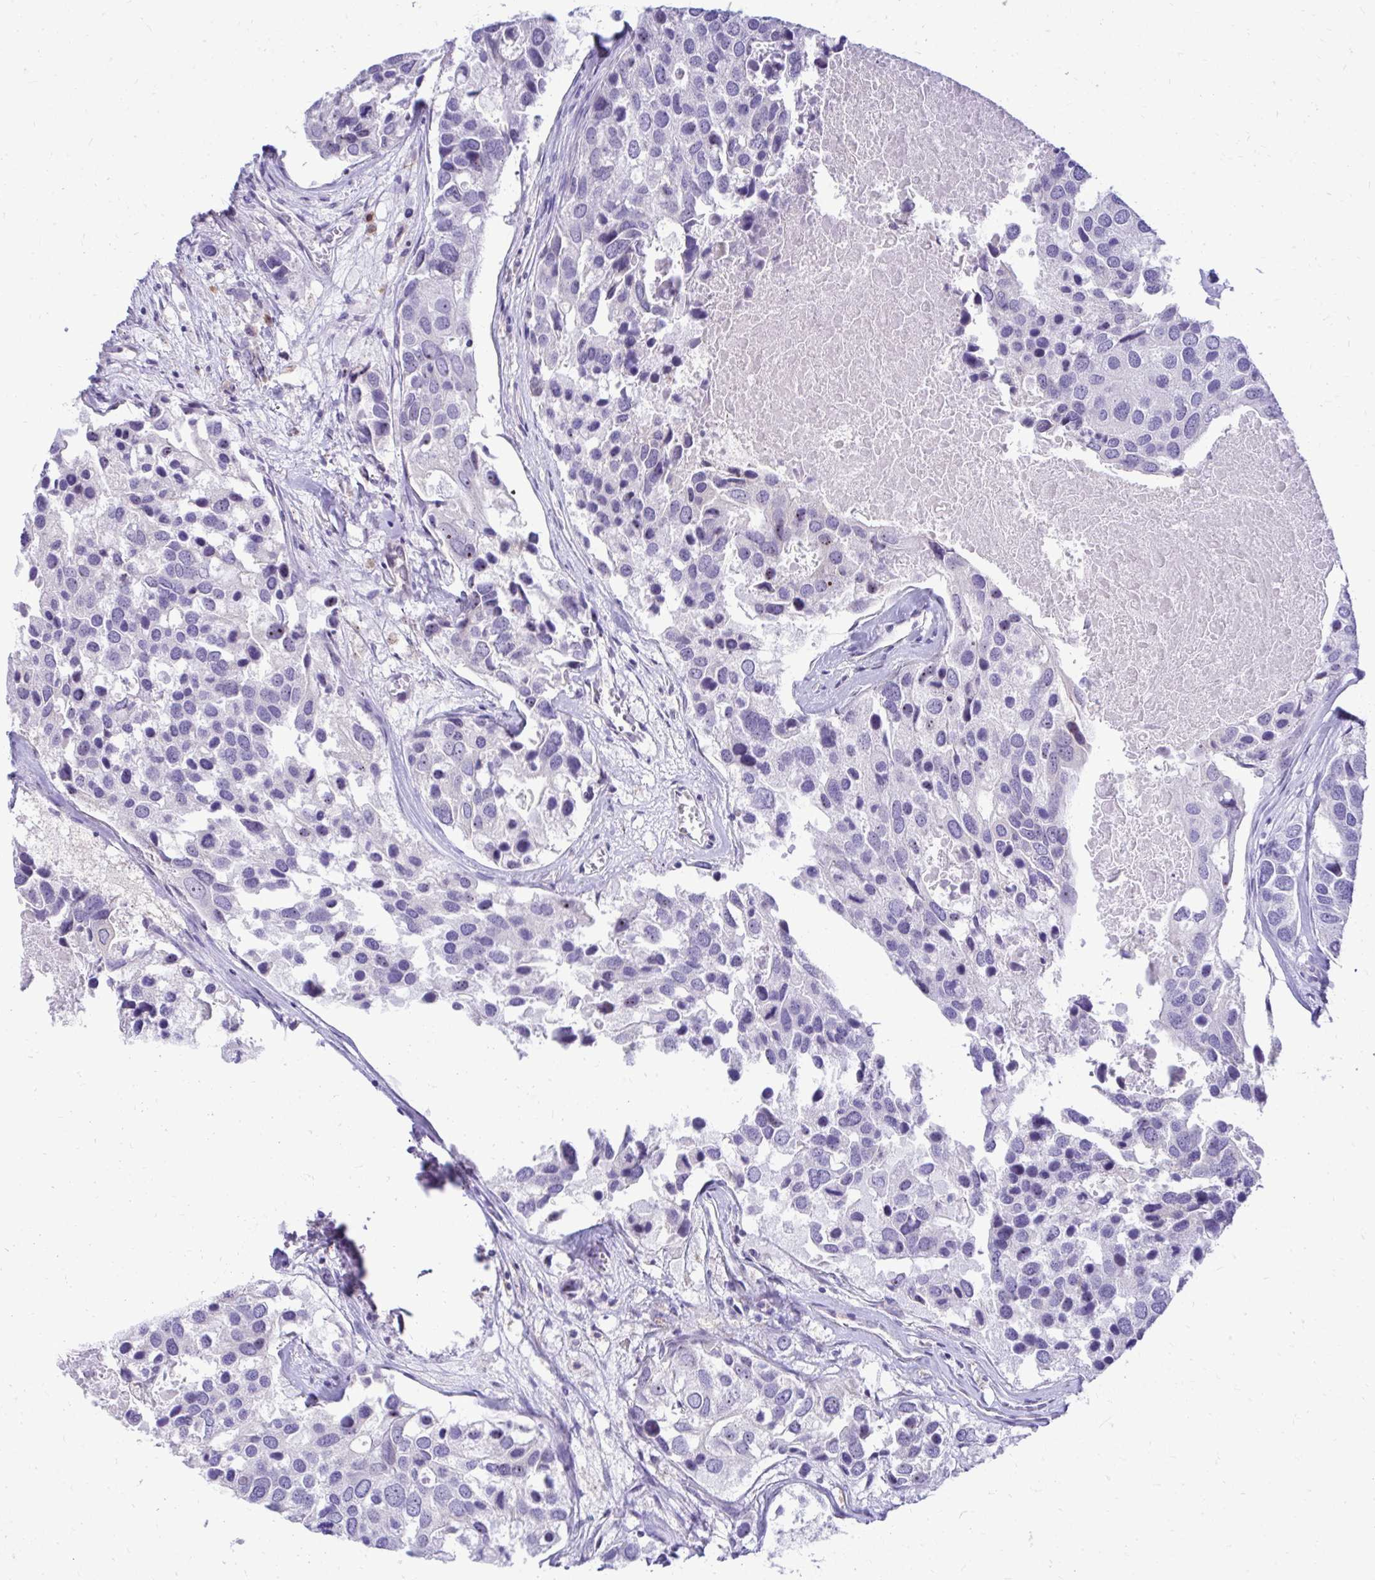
{"staining": {"intensity": "negative", "quantity": "none", "location": "none"}, "tissue": "breast cancer", "cell_type": "Tumor cells", "image_type": "cancer", "snomed": [{"axis": "morphology", "description": "Duct carcinoma"}, {"axis": "topography", "description": "Breast"}], "caption": "A photomicrograph of human breast cancer is negative for staining in tumor cells.", "gene": "NIFK", "patient": {"sex": "female", "age": 83}}